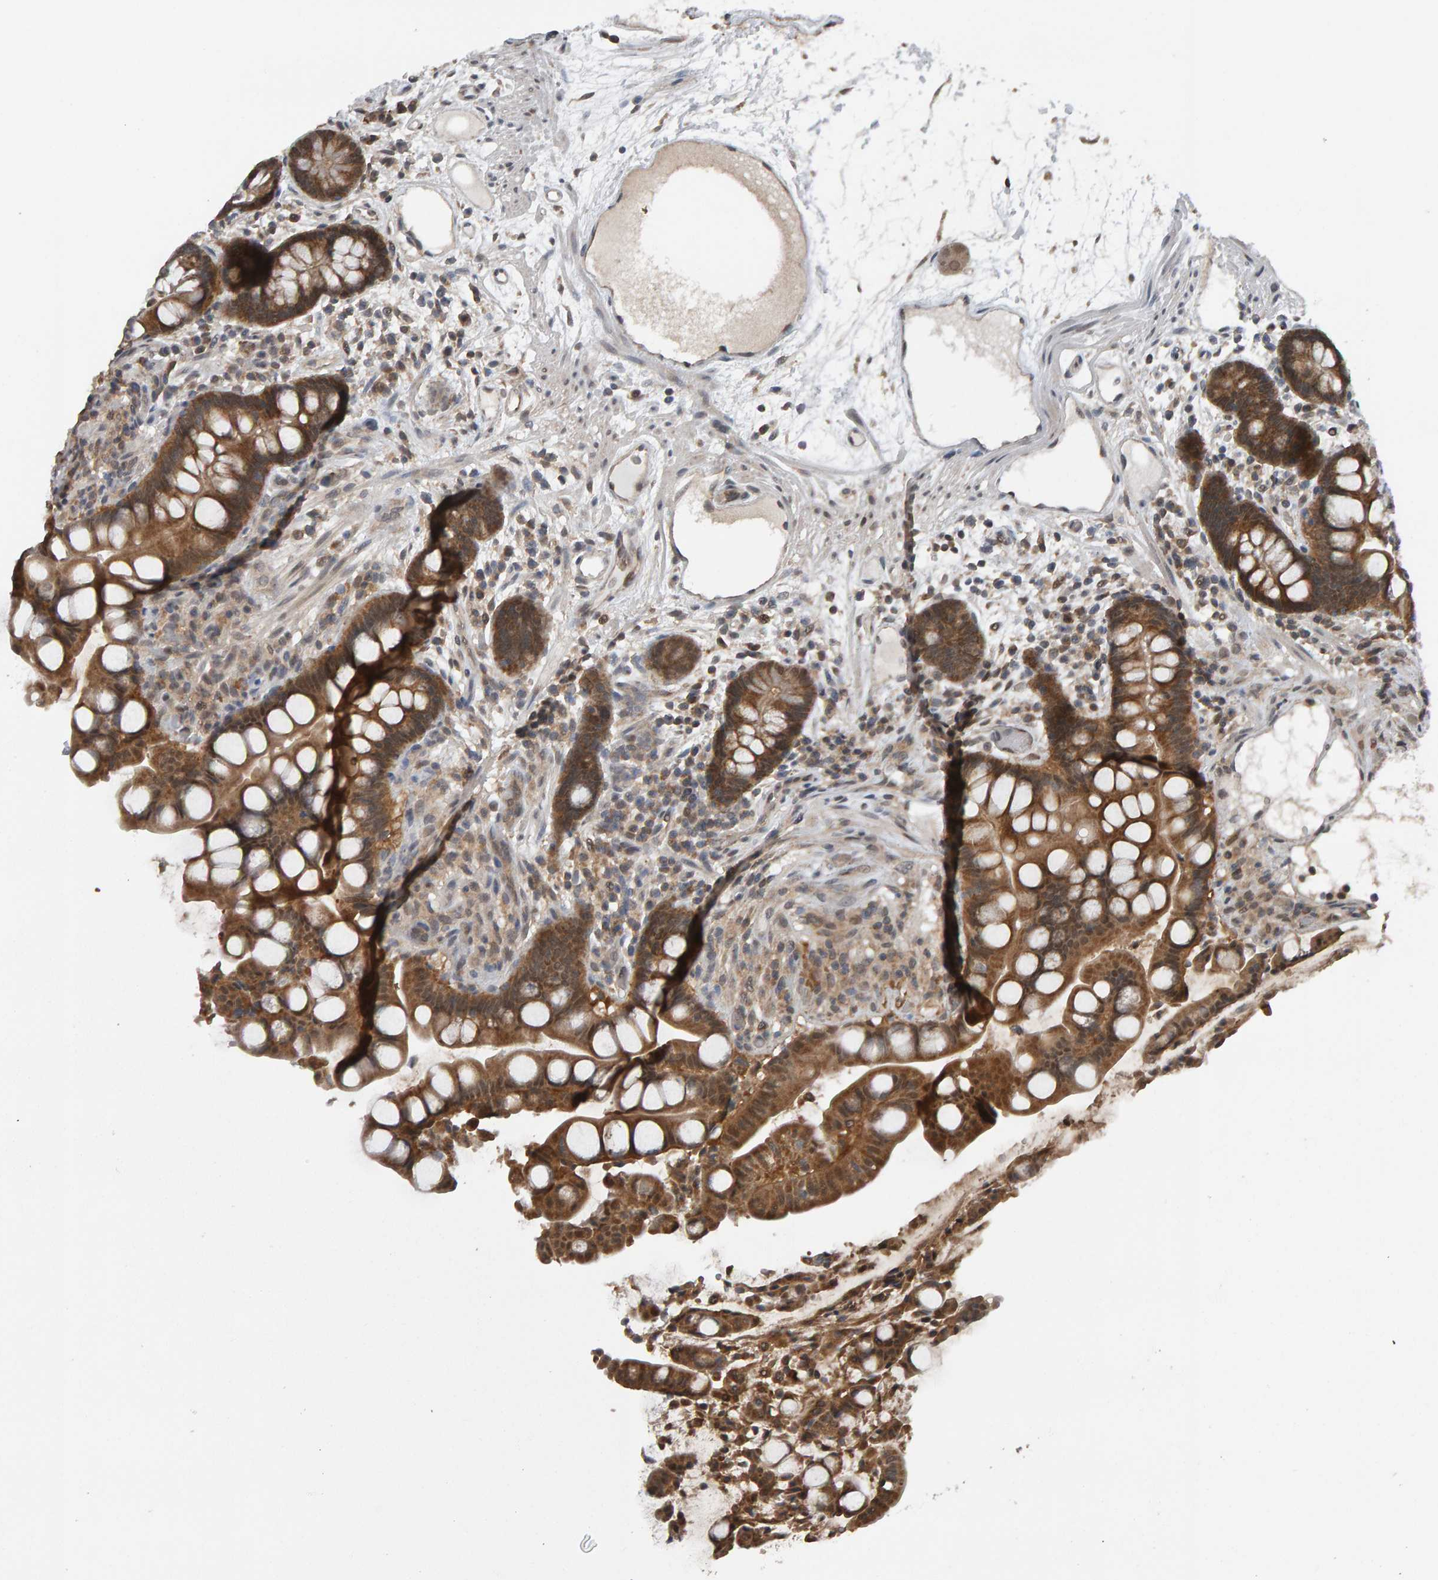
{"staining": {"intensity": "moderate", "quantity": ">75%", "location": "cytoplasmic/membranous"}, "tissue": "colon", "cell_type": "Endothelial cells", "image_type": "normal", "snomed": [{"axis": "morphology", "description": "Normal tissue, NOS"}, {"axis": "topography", "description": "Colon"}], "caption": "IHC staining of benign colon, which reveals medium levels of moderate cytoplasmic/membranous staining in approximately >75% of endothelial cells indicating moderate cytoplasmic/membranous protein positivity. The staining was performed using DAB (3,3'-diaminobenzidine) (brown) for protein detection and nuclei were counterstained in hematoxylin (blue).", "gene": "COASY", "patient": {"sex": "male", "age": 73}}